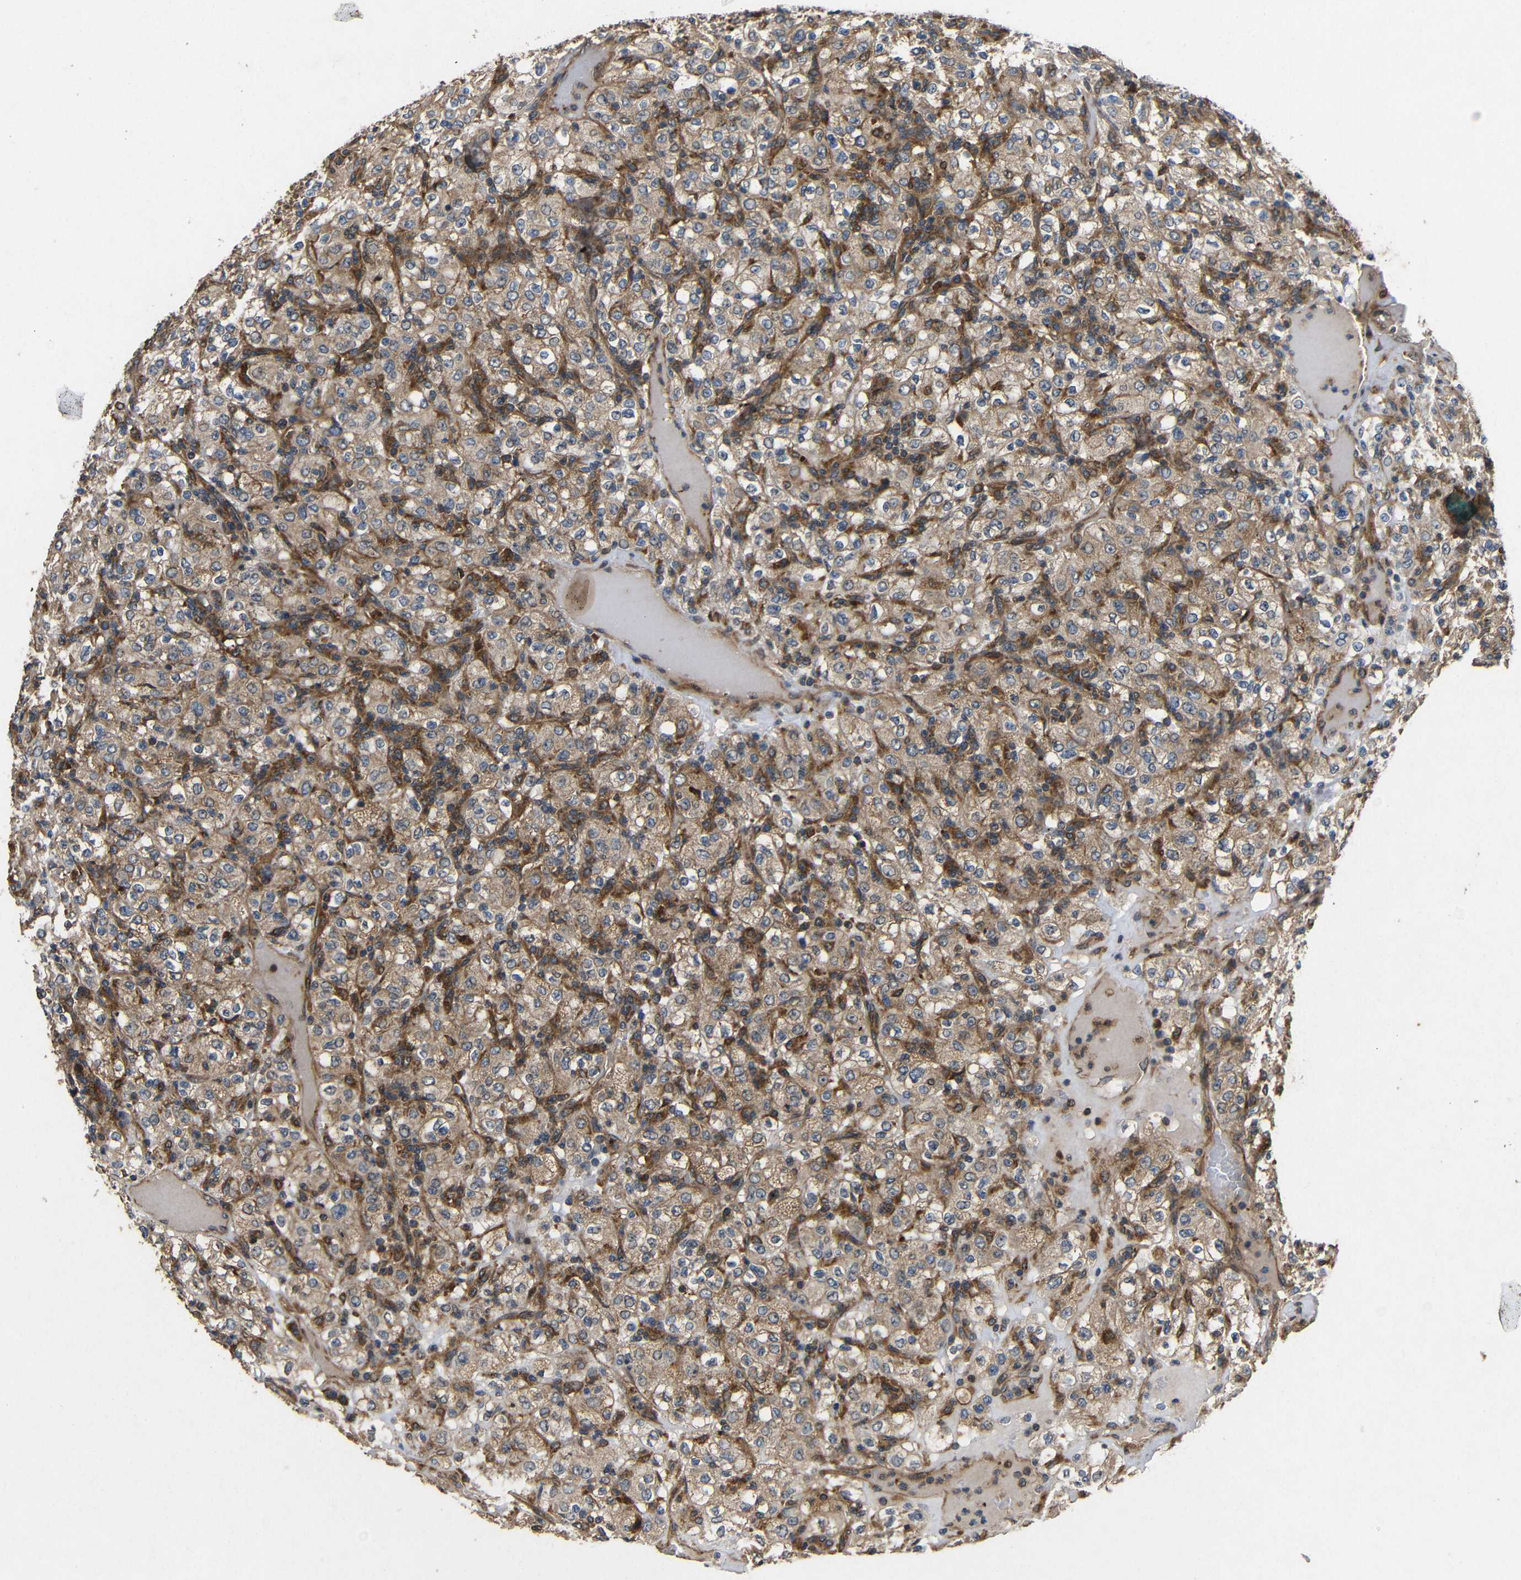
{"staining": {"intensity": "moderate", "quantity": ">75%", "location": "cytoplasmic/membranous"}, "tissue": "renal cancer", "cell_type": "Tumor cells", "image_type": "cancer", "snomed": [{"axis": "morphology", "description": "Normal tissue, NOS"}, {"axis": "morphology", "description": "Adenocarcinoma, NOS"}, {"axis": "topography", "description": "Kidney"}], "caption": "Adenocarcinoma (renal) stained for a protein (brown) displays moderate cytoplasmic/membranous positive expression in approximately >75% of tumor cells.", "gene": "EIF2S1", "patient": {"sex": "female", "age": 72}}